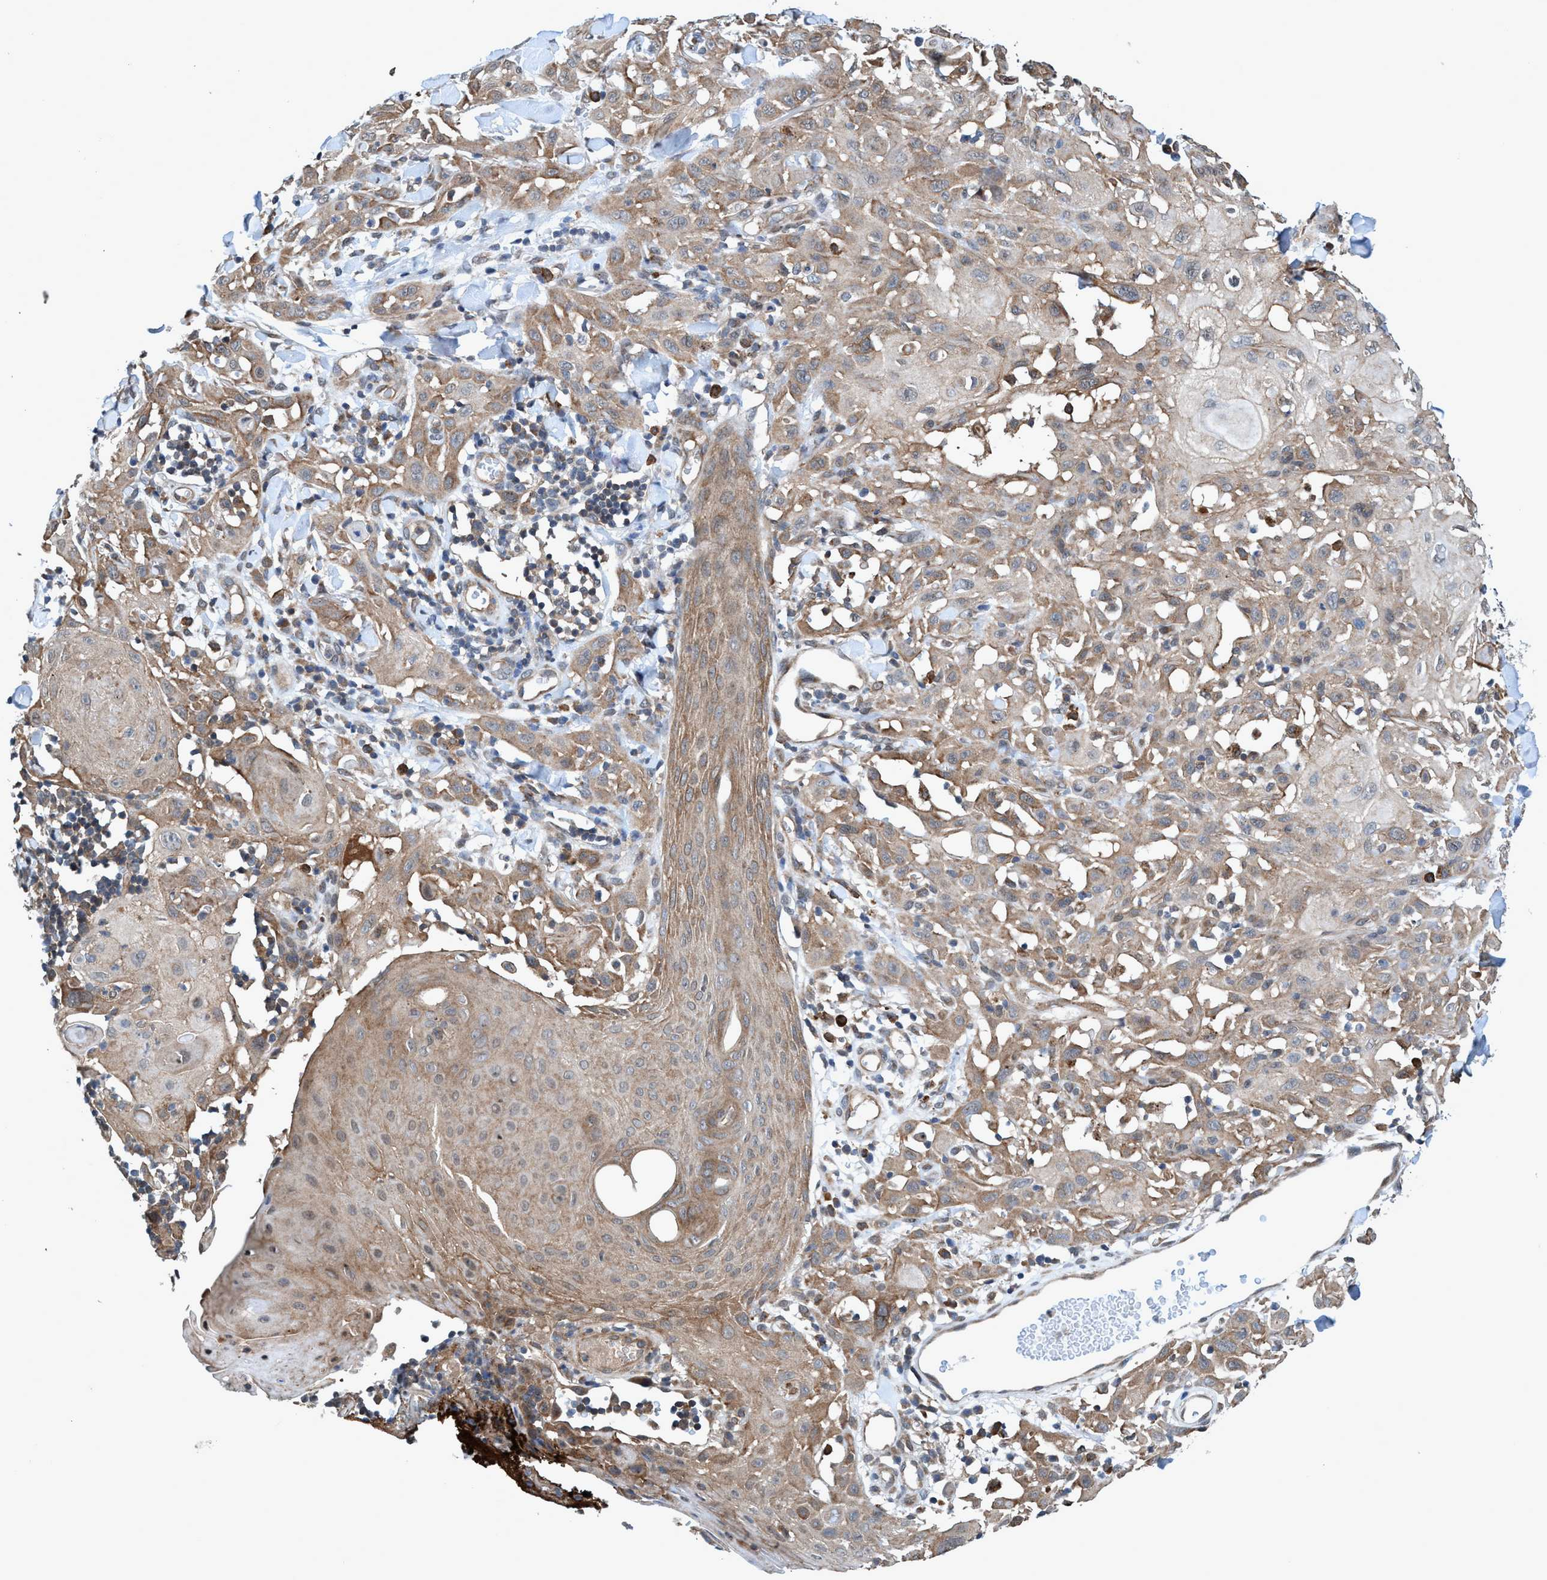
{"staining": {"intensity": "weak", "quantity": ">75%", "location": "cytoplasmic/membranous"}, "tissue": "skin cancer", "cell_type": "Tumor cells", "image_type": "cancer", "snomed": [{"axis": "morphology", "description": "Squamous cell carcinoma, NOS"}, {"axis": "topography", "description": "Skin"}], "caption": "Human skin cancer (squamous cell carcinoma) stained with a brown dye reveals weak cytoplasmic/membranous positive positivity in about >75% of tumor cells.", "gene": "TRIM65", "patient": {"sex": "male", "age": 24}}